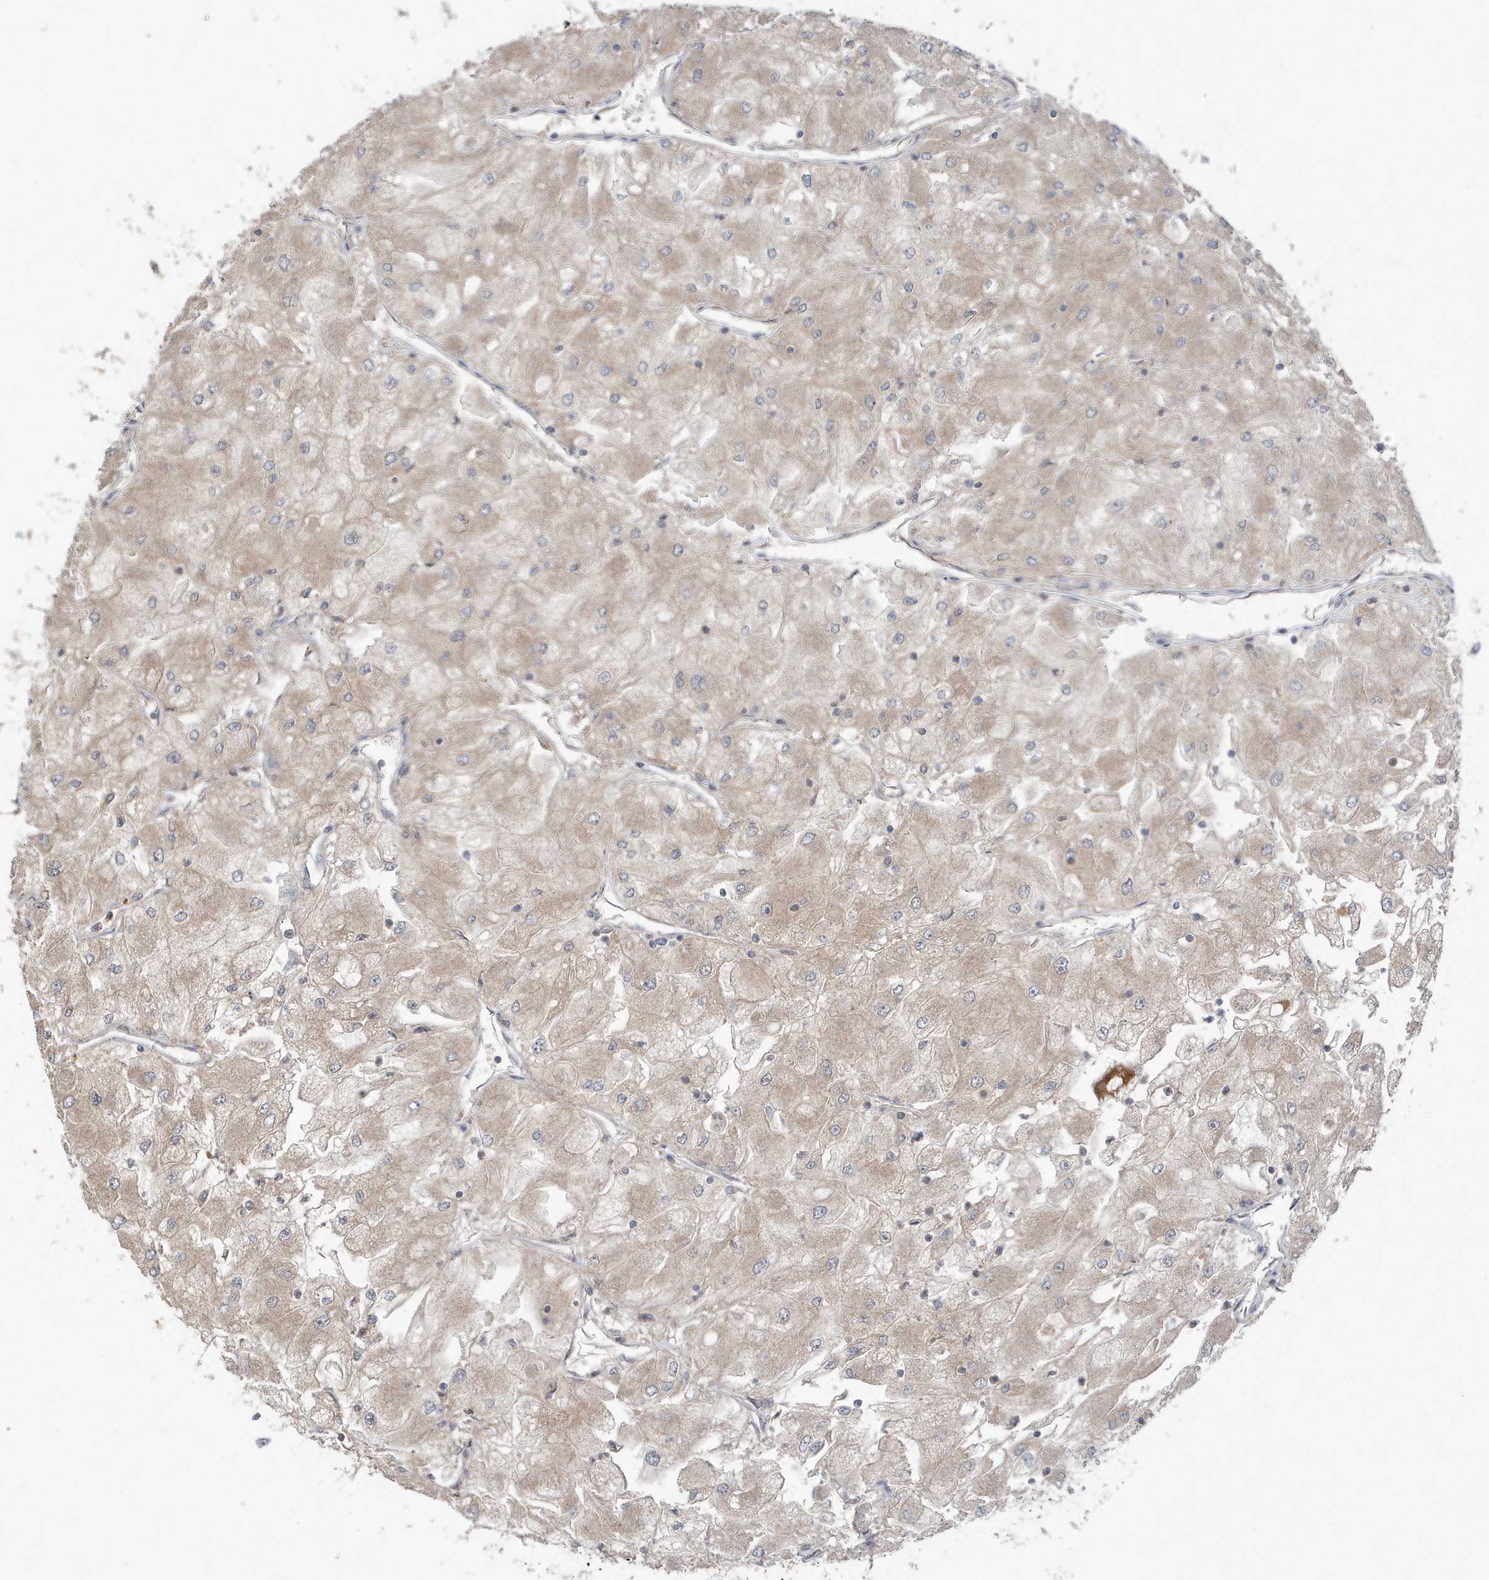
{"staining": {"intensity": "weak", "quantity": ">75%", "location": "cytoplasmic/membranous"}, "tissue": "renal cancer", "cell_type": "Tumor cells", "image_type": "cancer", "snomed": [{"axis": "morphology", "description": "Adenocarcinoma, NOS"}, {"axis": "topography", "description": "Kidney"}], "caption": "Tumor cells display low levels of weak cytoplasmic/membranous staining in approximately >75% of cells in human renal cancer (adenocarcinoma).", "gene": "C1RL", "patient": {"sex": "male", "age": 80}}